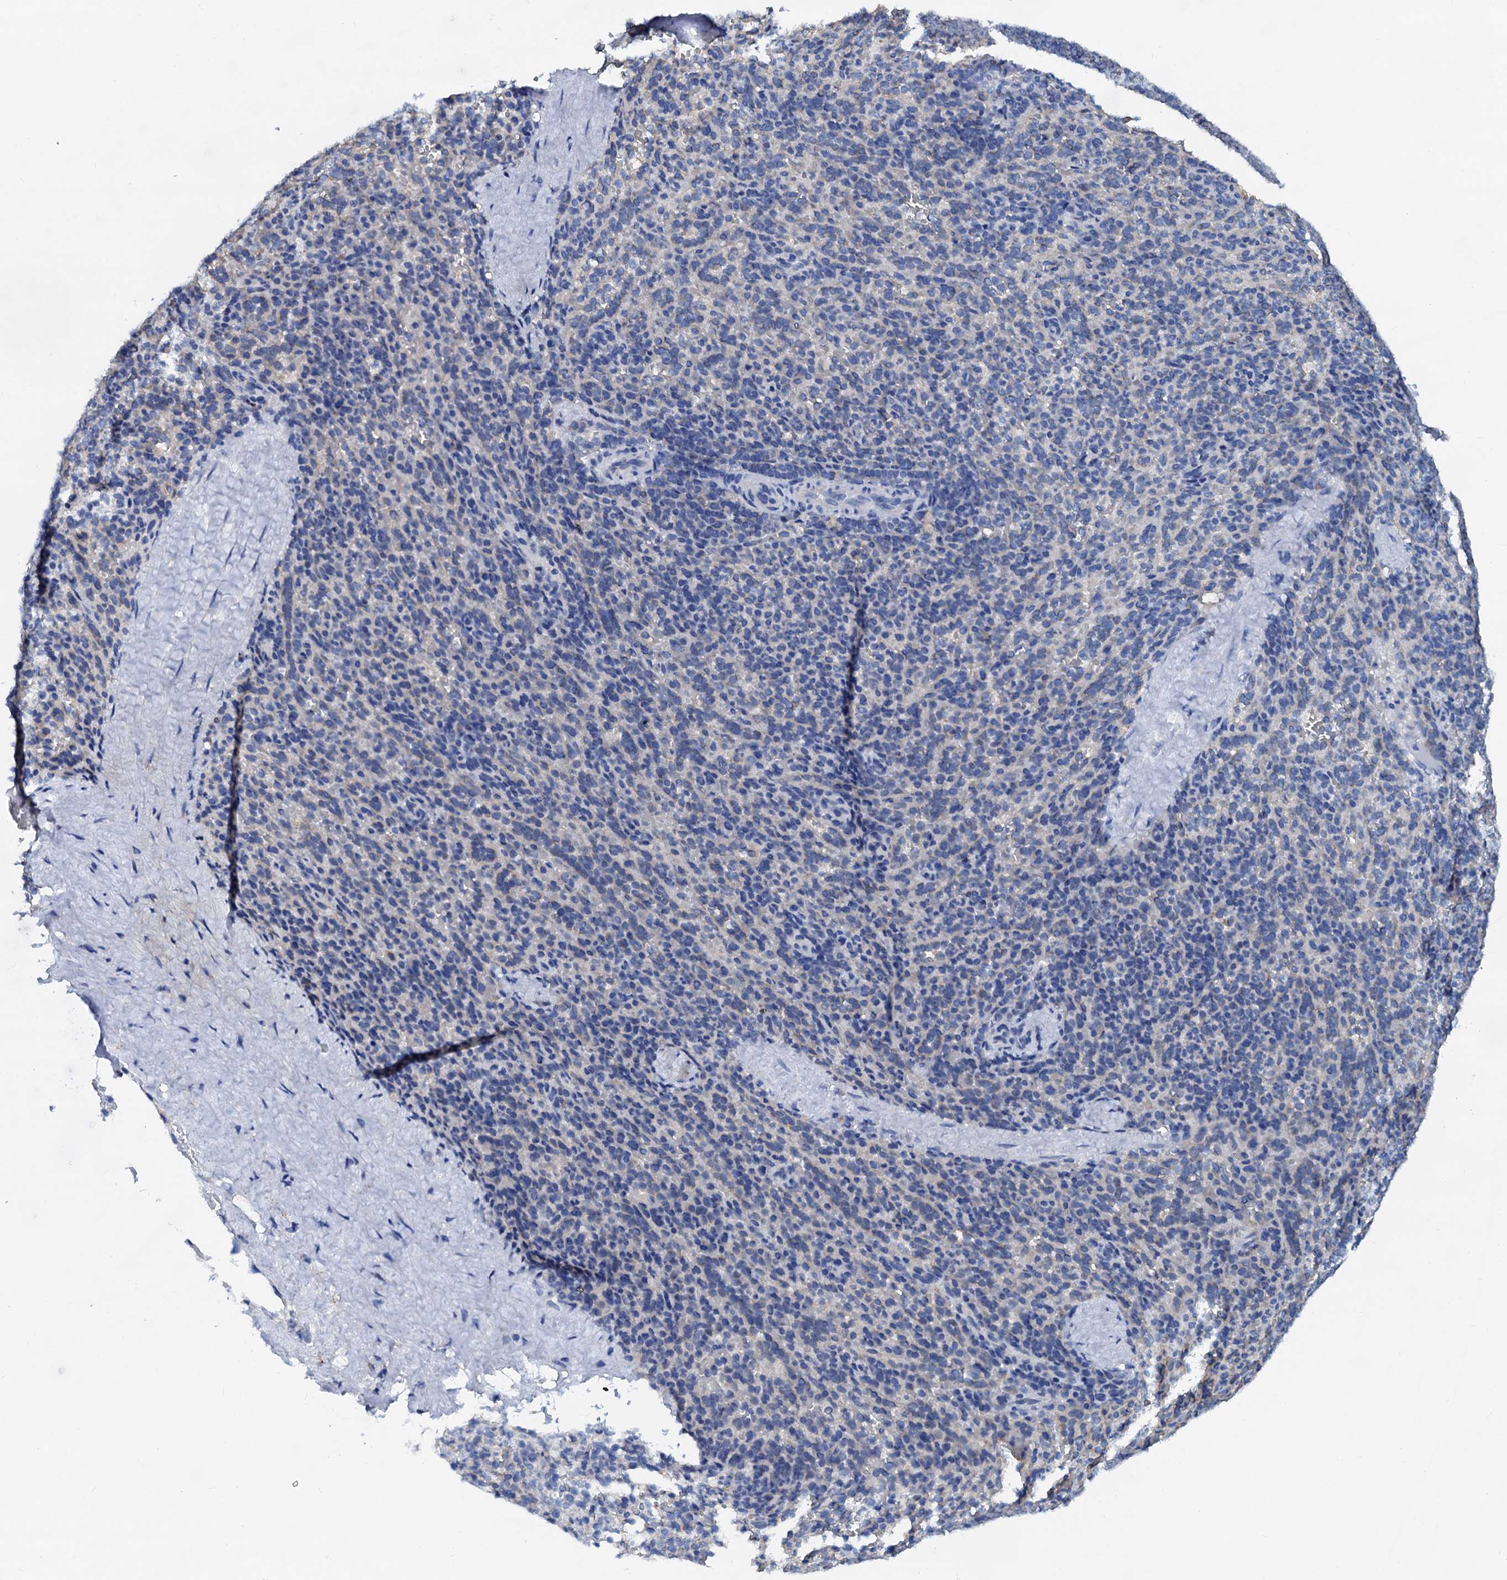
{"staining": {"intensity": "negative", "quantity": "none", "location": "none"}, "tissue": "spleen", "cell_type": "Cells in red pulp", "image_type": "normal", "snomed": [{"axis": "morphology", "description": "Normal tissue, NOS"}, {"axis": "topography", "description": "Spleen"}], "caption": "High power microscopy histopathology image of an IHC photomicrograph of unremarkable spleen, revealing no significant expression in cells in red pulp.", "gene": "AKAP3", "patient": {"sex": "female", "age": 21}}